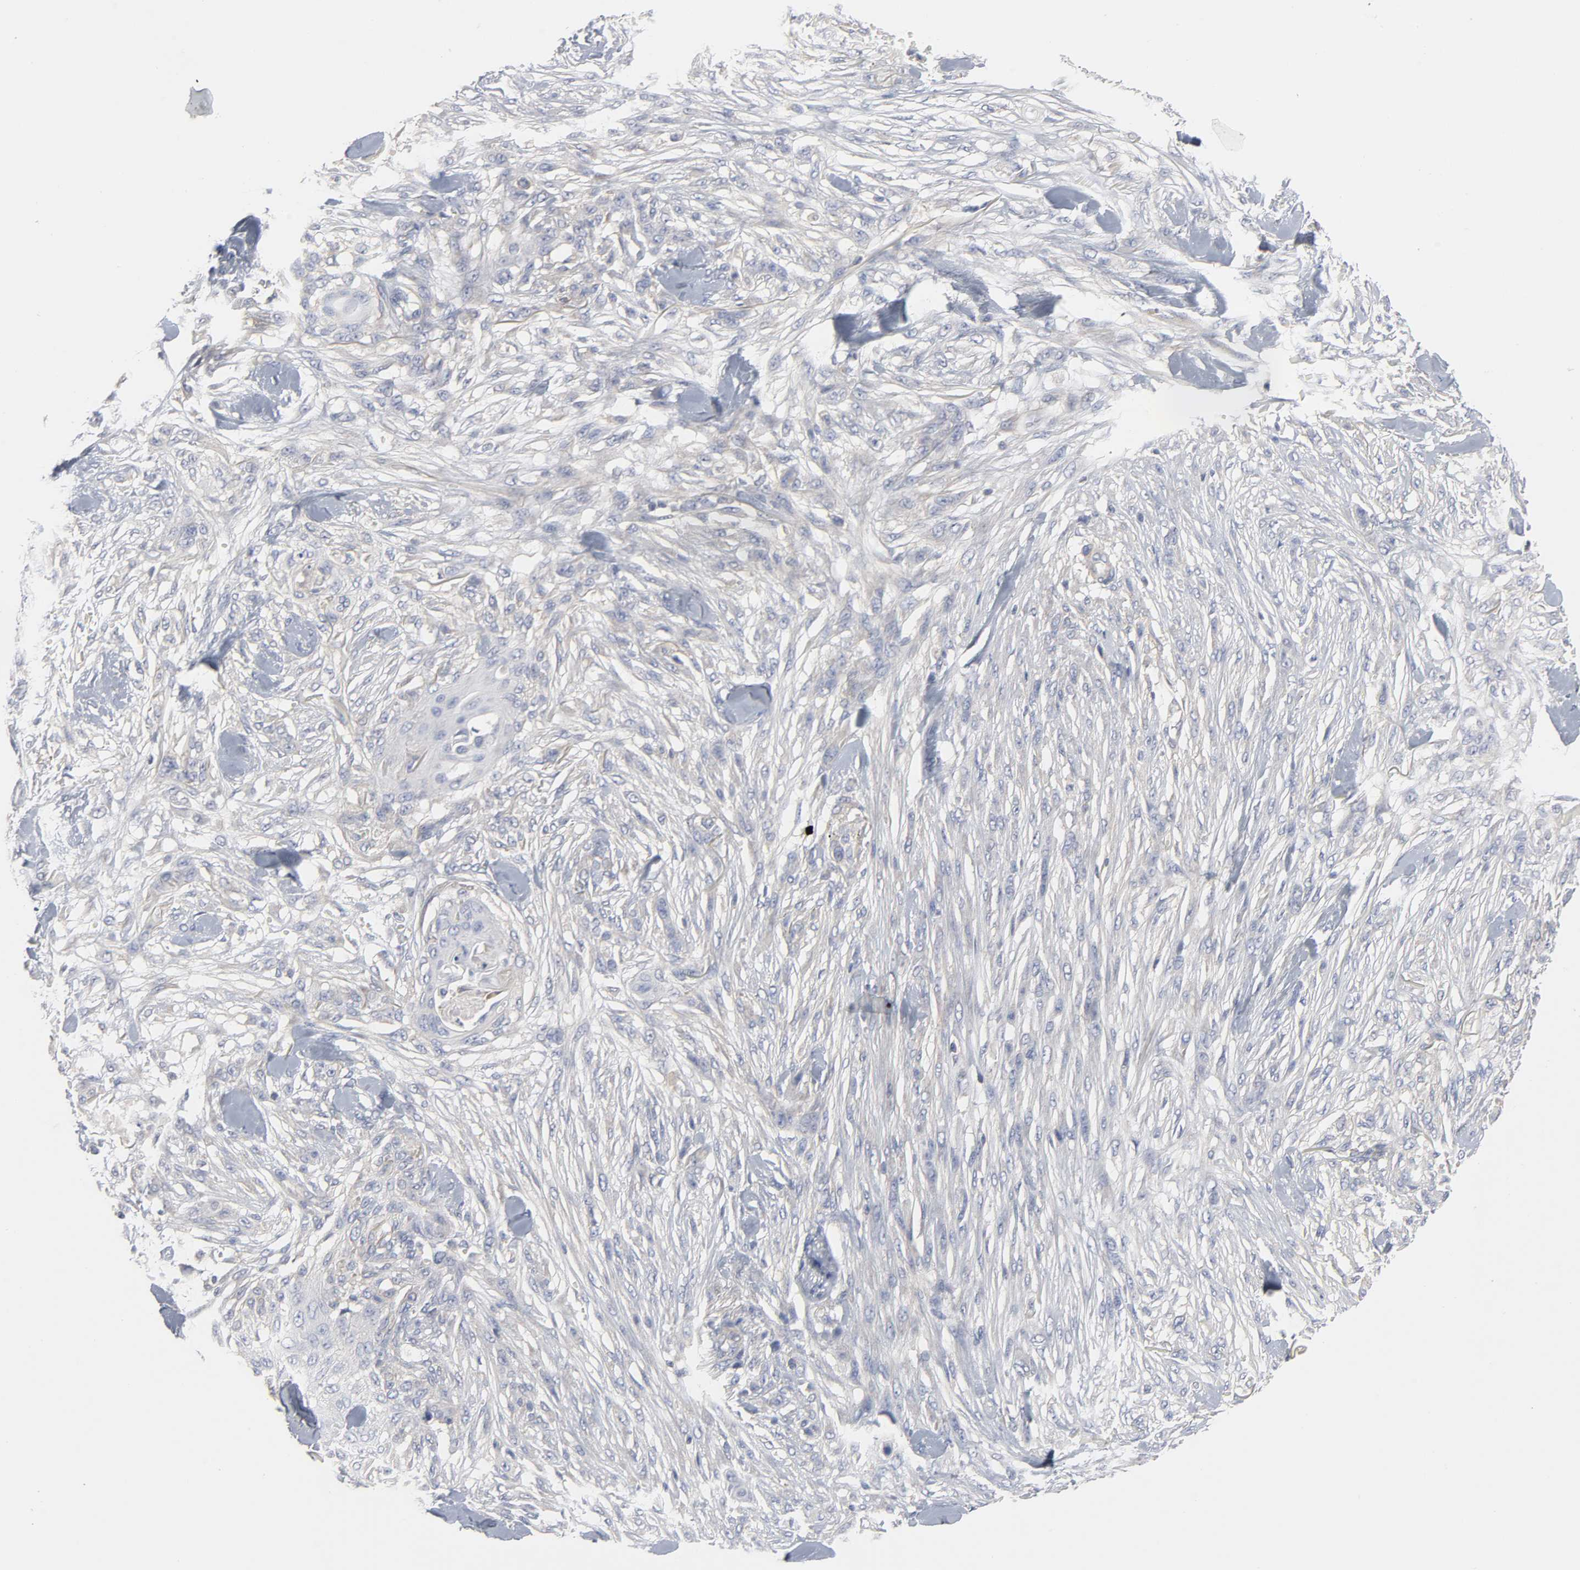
{"staining": {"intensity": "negative", "quantity": "none", "location": "none"}, "tissue": "skin cancer", "cell_type": "Tumor cells", "image_type": "cancer", "snomed": [{"axis": "morphology", "description": "Normal tissue, NOS"}, {"axis": "morphology", "description": "Squamous cell carcinoma, NOS"}, {"axis": "topography", "description": "Skin"}], "caption": "Immunohistochemistry (IHC) micrograph of neoplastic tissue: human skin squamous cell carcinoma stained with DAB shows no significant protein expression in tumor cells.", "gene": "ROCK1", "patient": {"sex": "female", "age": 59}}